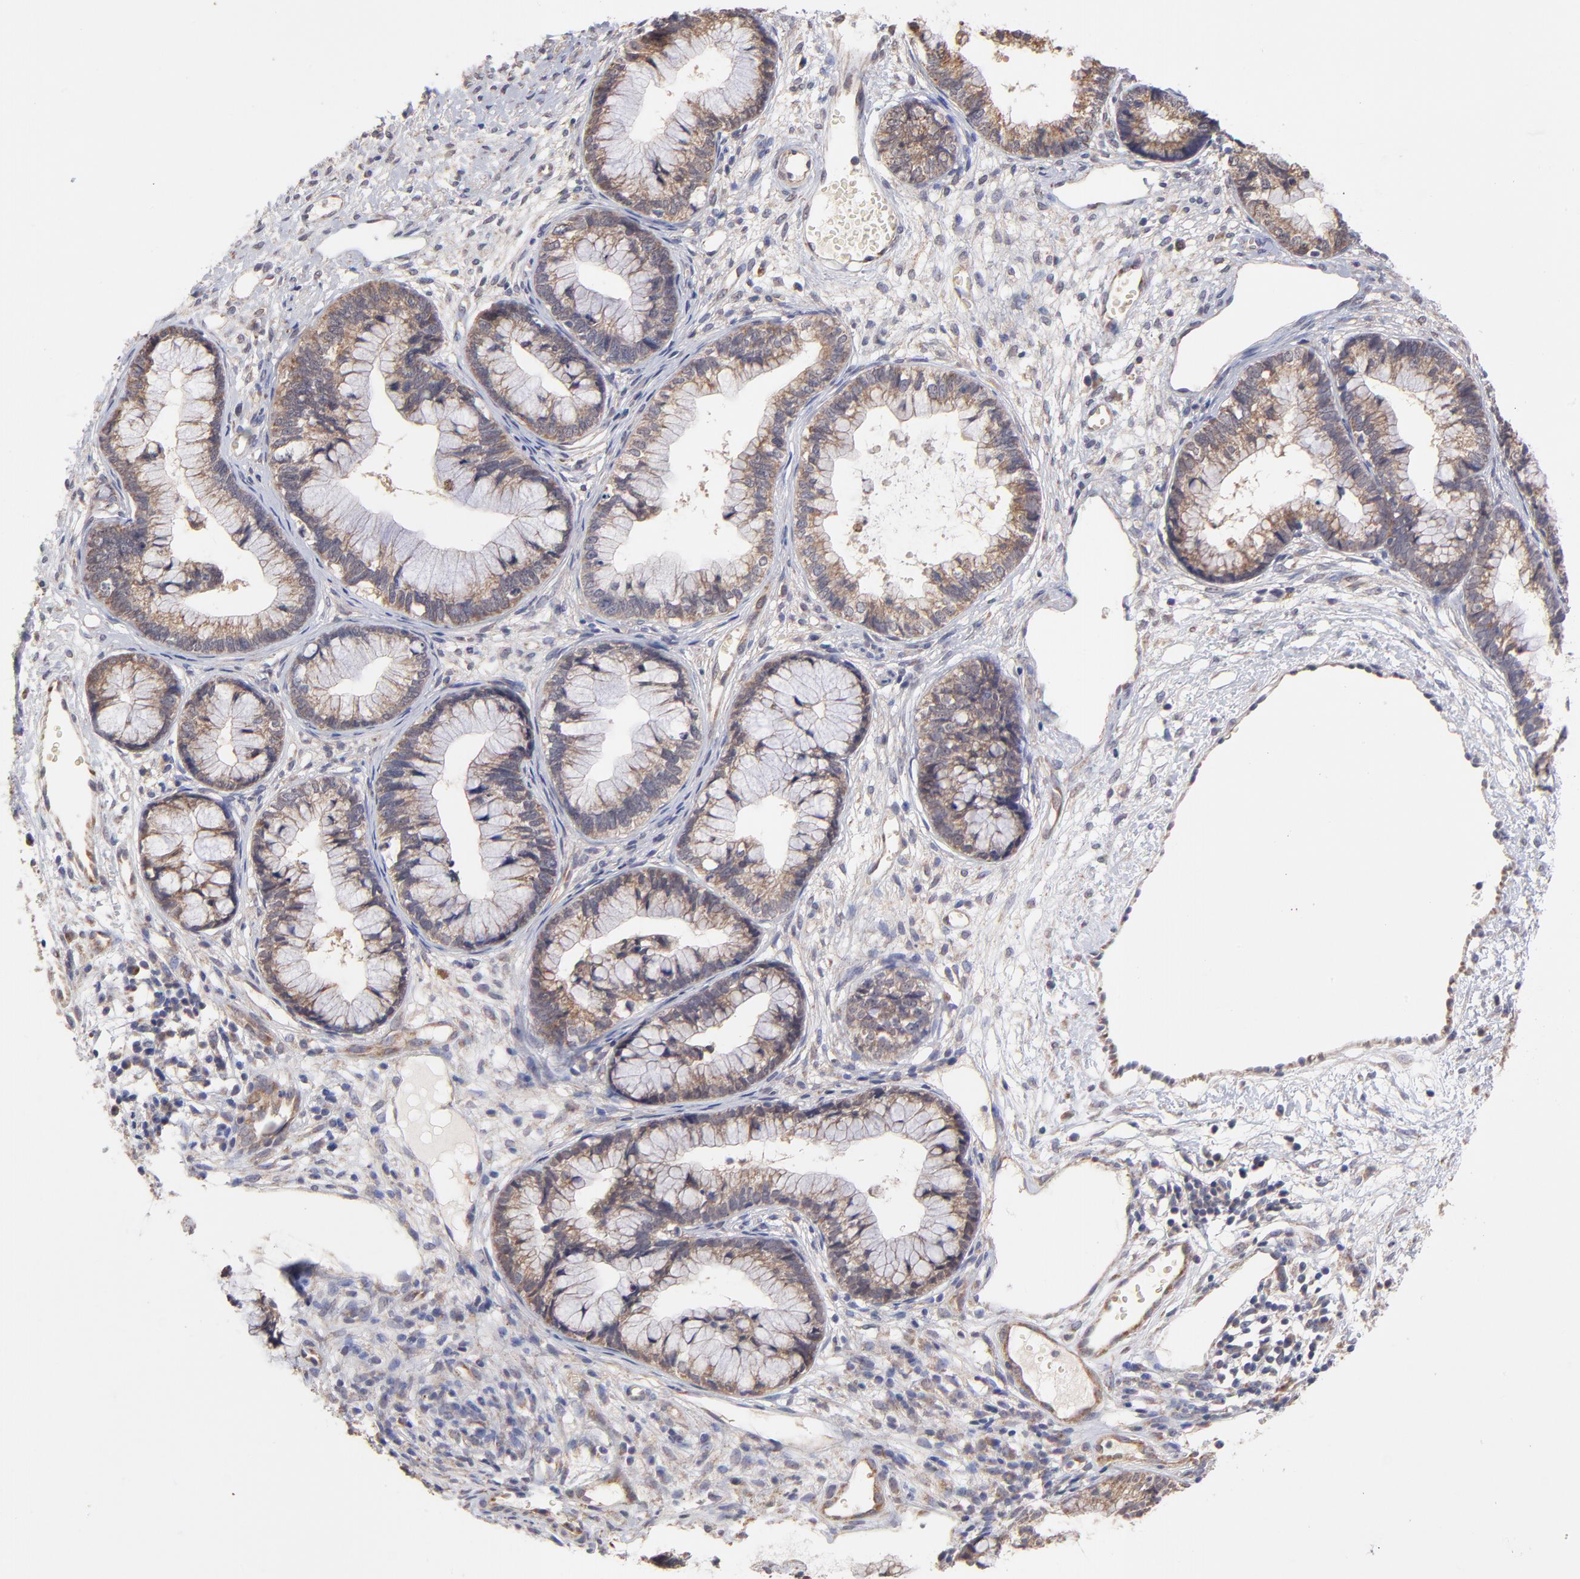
{"staining": {"intensity": "moderate", "quantity": "25%-75%", "location": "cytoplasmic/membranous"}, "tissue": "cervical cancer", "cell_type": "Tumor cells", "image_type": "cancer", "snomed": [{"axis": "morphology", "description": "Adenocarcinoma, NOS"}, {"axis": "topography", "description": "Cervix"}], "caption": "This image displays immunohistochemistry staining of cervical cancer (adenocarcinoma), with medium moderate cytoplasmic/membranous positivity in about 25%-75% of tumor cells.", "gene": "UBE2H", "patient": {"sex": "female", "age": 44}}